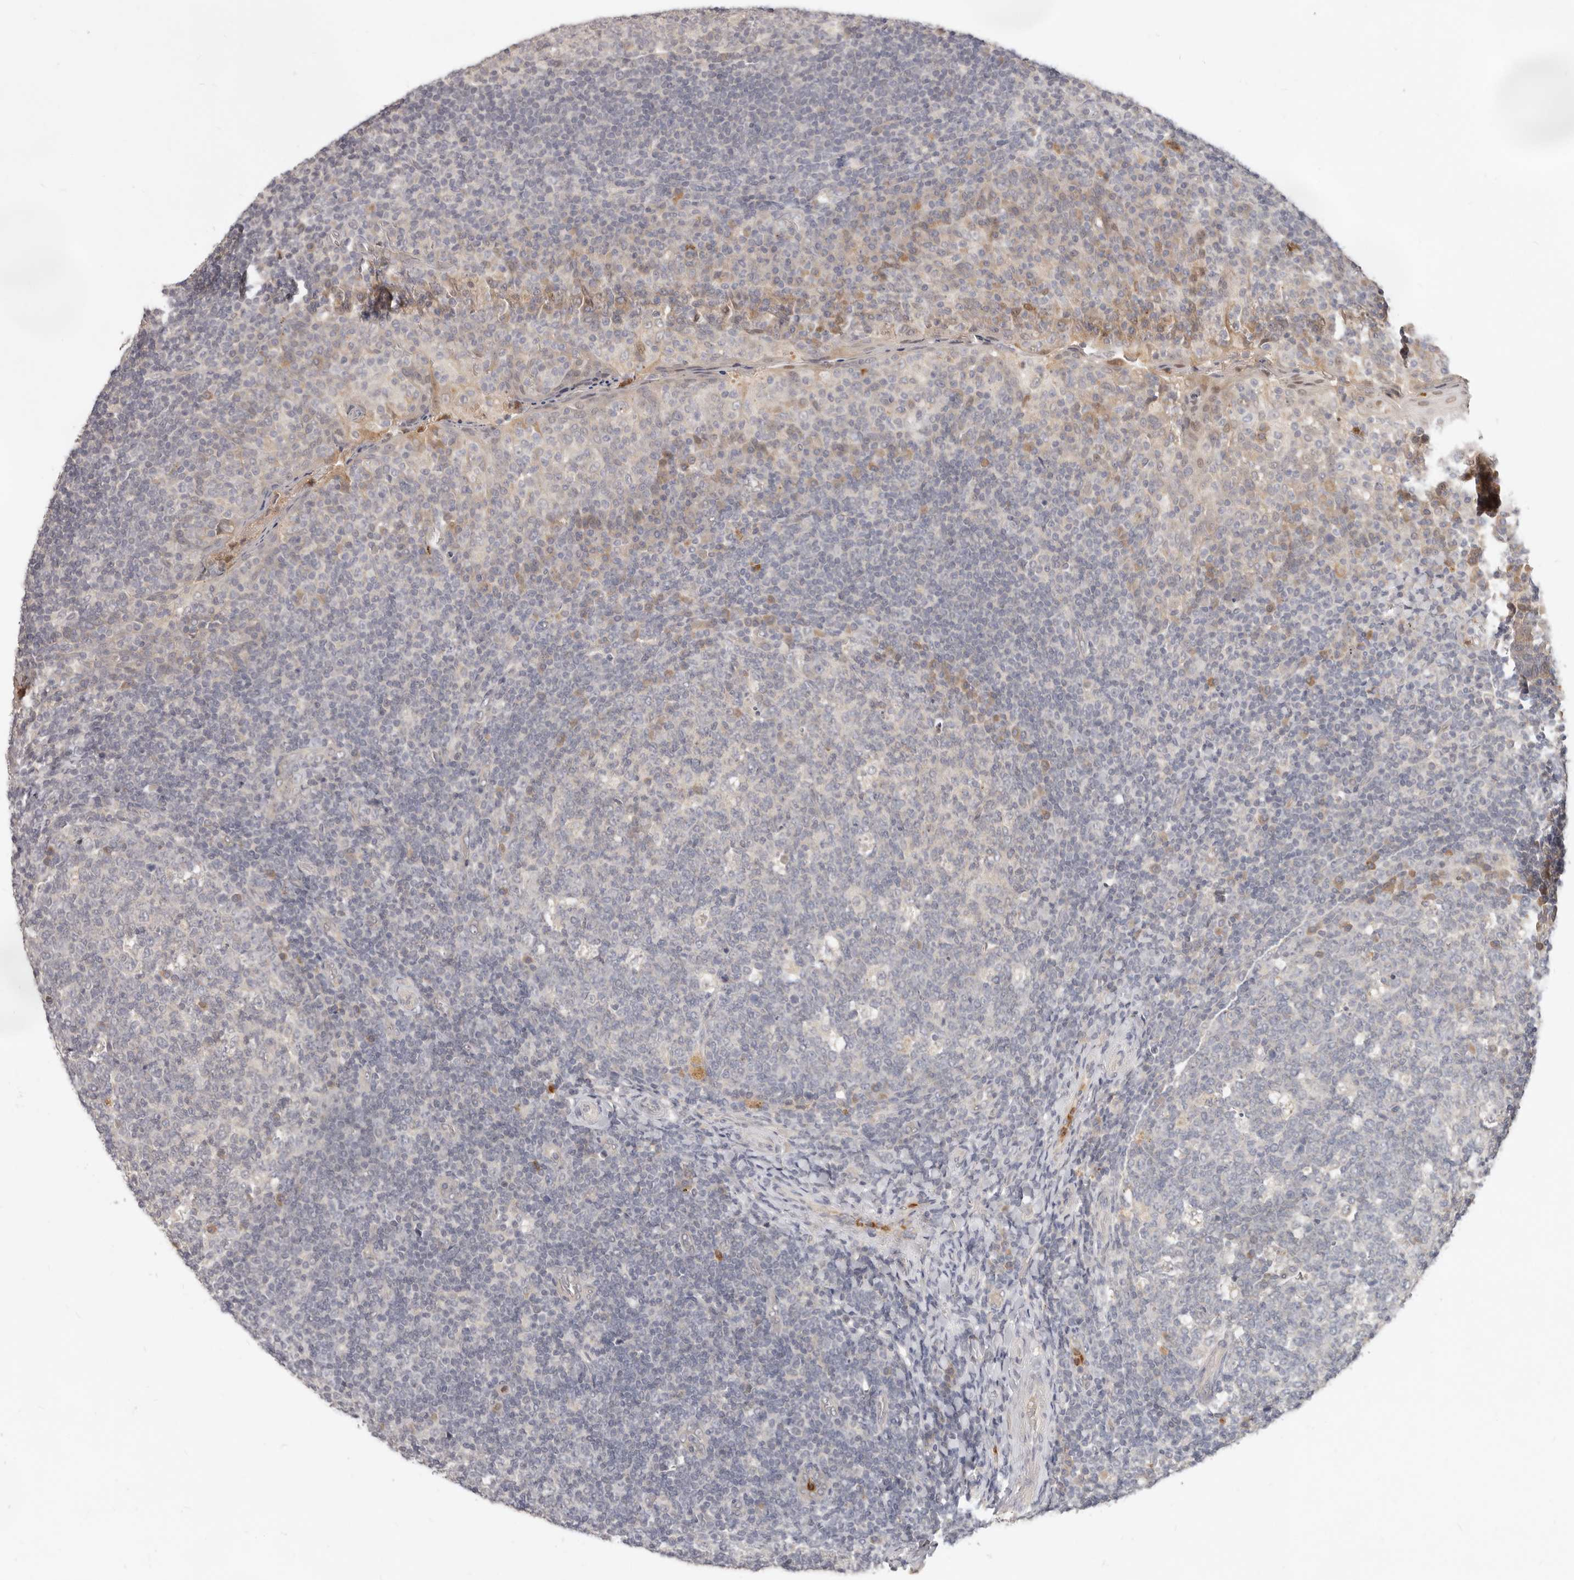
{"staining": {"intensity": "negative", "quantity": "none", "location": "none"}, "tissue": "tonsil", "cell_type": "Germinal center cells", "image_type": "normal", "snomed": [{"axis": "morphology", "description": "Normal tissue, NOS"}, {"axis": "topography", "description": "Tonsil"}], "caption": "IHC histopathology image of benign tonsil: human tonsil stained with DAB exhibits no significant protein positivity in germinal center cells. Nuclei are stained in blue.", "gene": "USP49", "patient": {"sex": "female", "age": 19}}